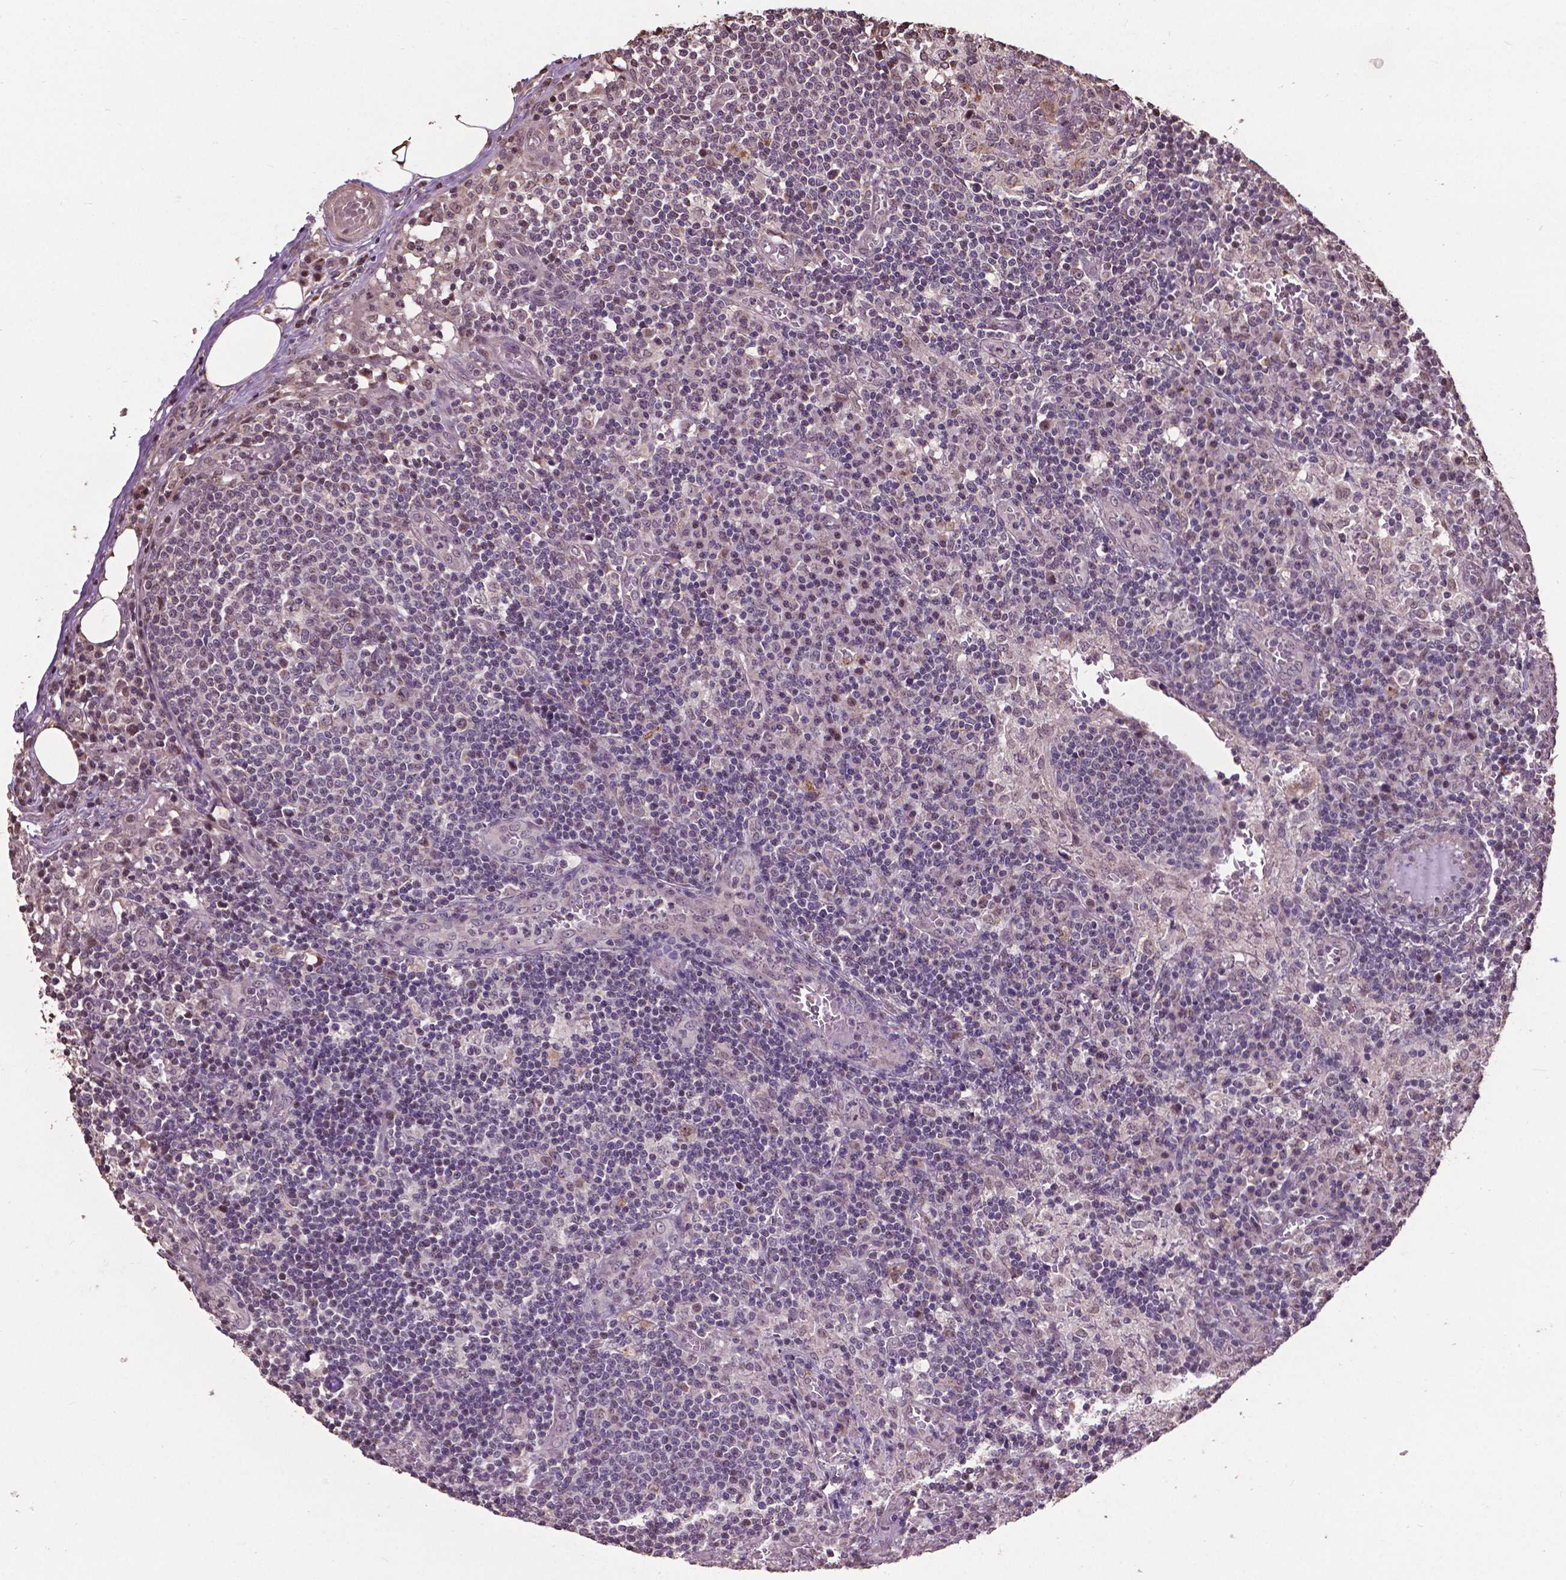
{"staining": {"intensity": "negative", "quantity": "none", "location": "none"}, "tissue": "lymph node", "cell_type": "Germinal center cells", "image_type": "normal", "snomed": [{"axis": "morphology", "description": "Normal tissue, NOS"}, {"axis": "topography", "description": "Lymph node"}], "caption": "This is an IHC photomicrograph of normal human lymph node. There is no staining in germinal center cells.", "gene": "GLRA2", "patient": {"sex": "male", "age": 62}}